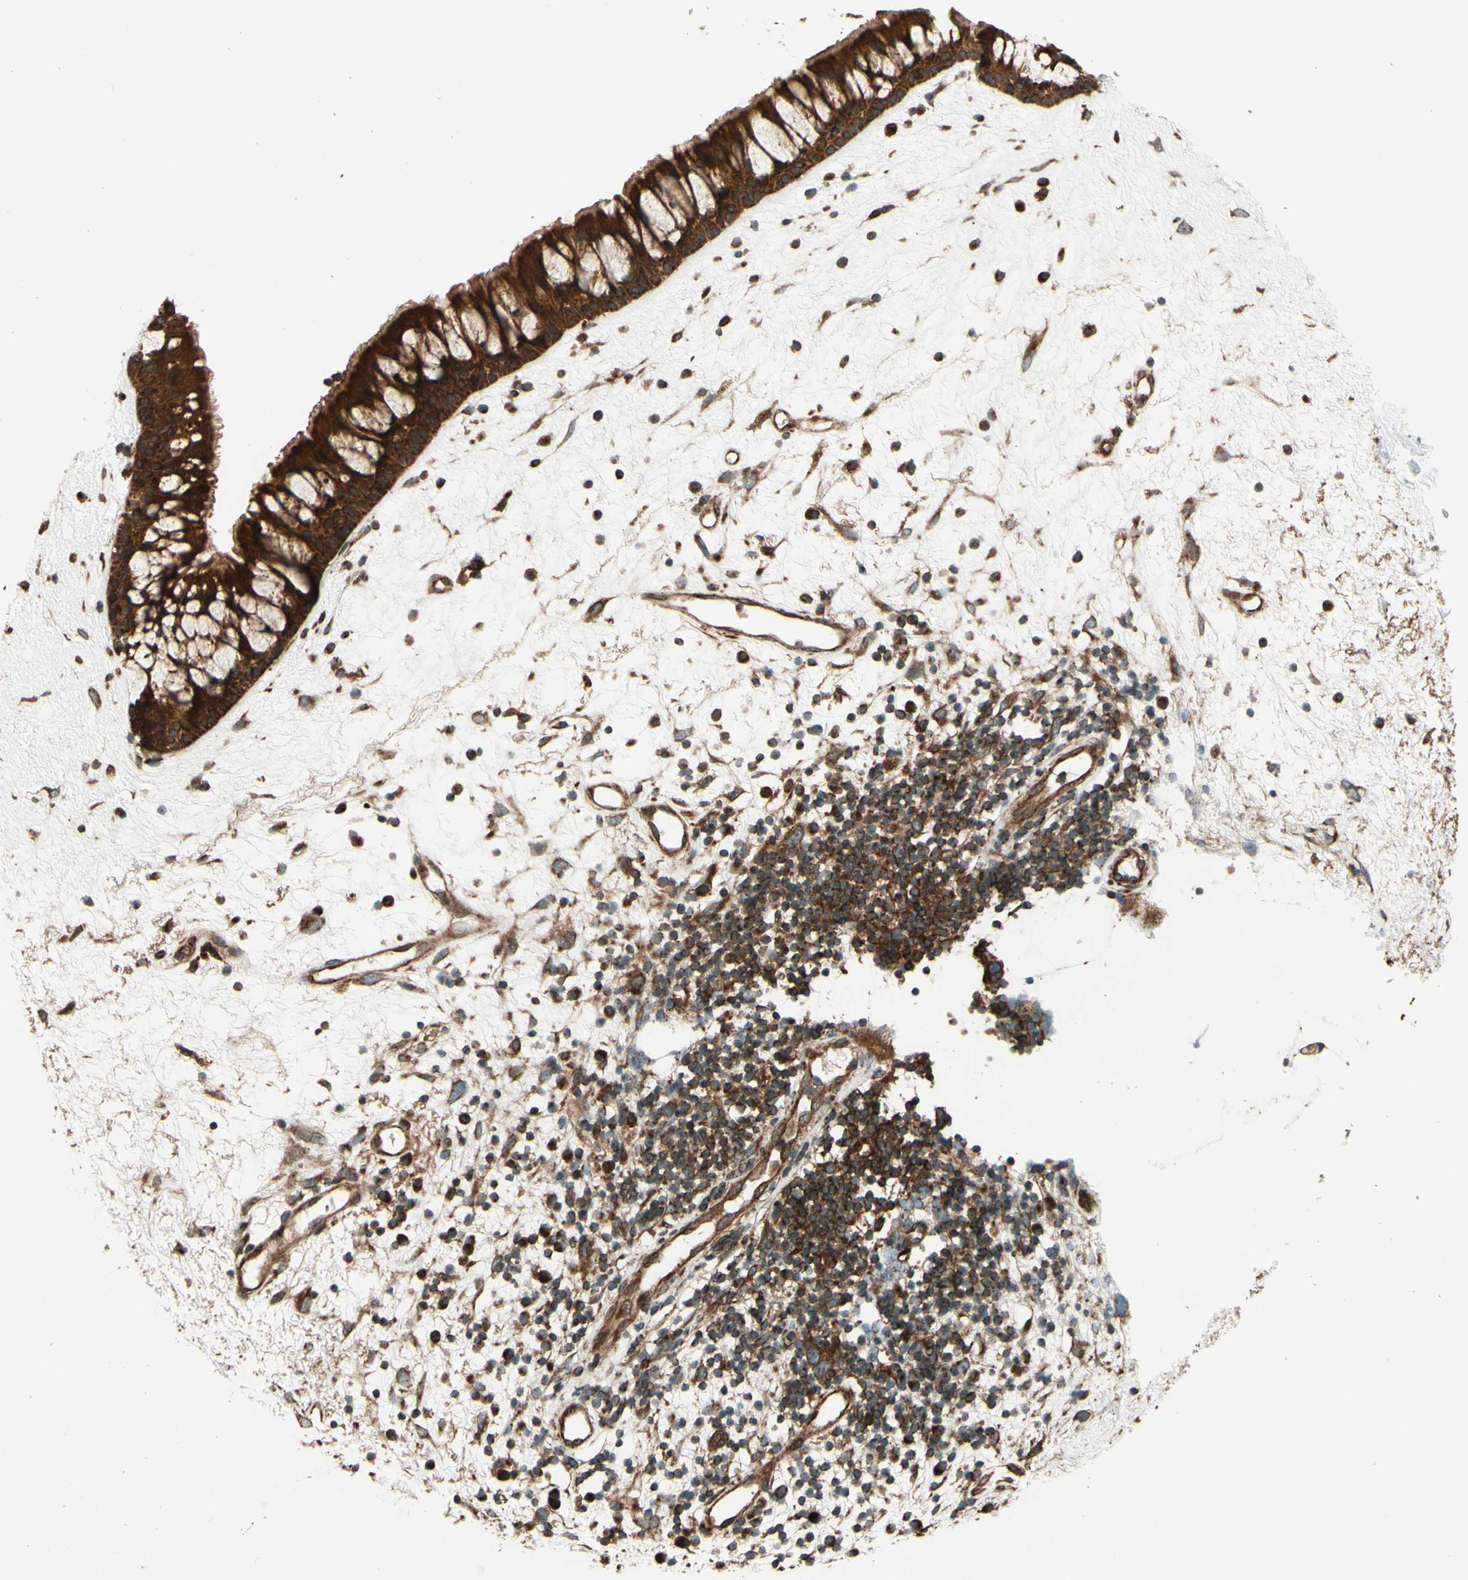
{"staining": {"intensity": "strong", "quantity": ">75%", "location": "cytoplasmic/membranous"}, "tissue": "nasopharynx", "cell_type": "Respiratory epithelial cells", "image_type": "normal", "snomed": [{"axis": "morphology", "description": "Normal tissue, NOS"}, {"axis": "morphology", "description": "Inflammation, NOS"}, {"axis": "topography", "description": "Nasopharynx"}], "caption": "Protein expression analysis of benign human nasopharynx reveals strong cytoplasmic/membranous expression in about >75% of respiratory epithelial cells.", "gene": "RNF19A", "patient": {"sex": "male", "age": 48}}